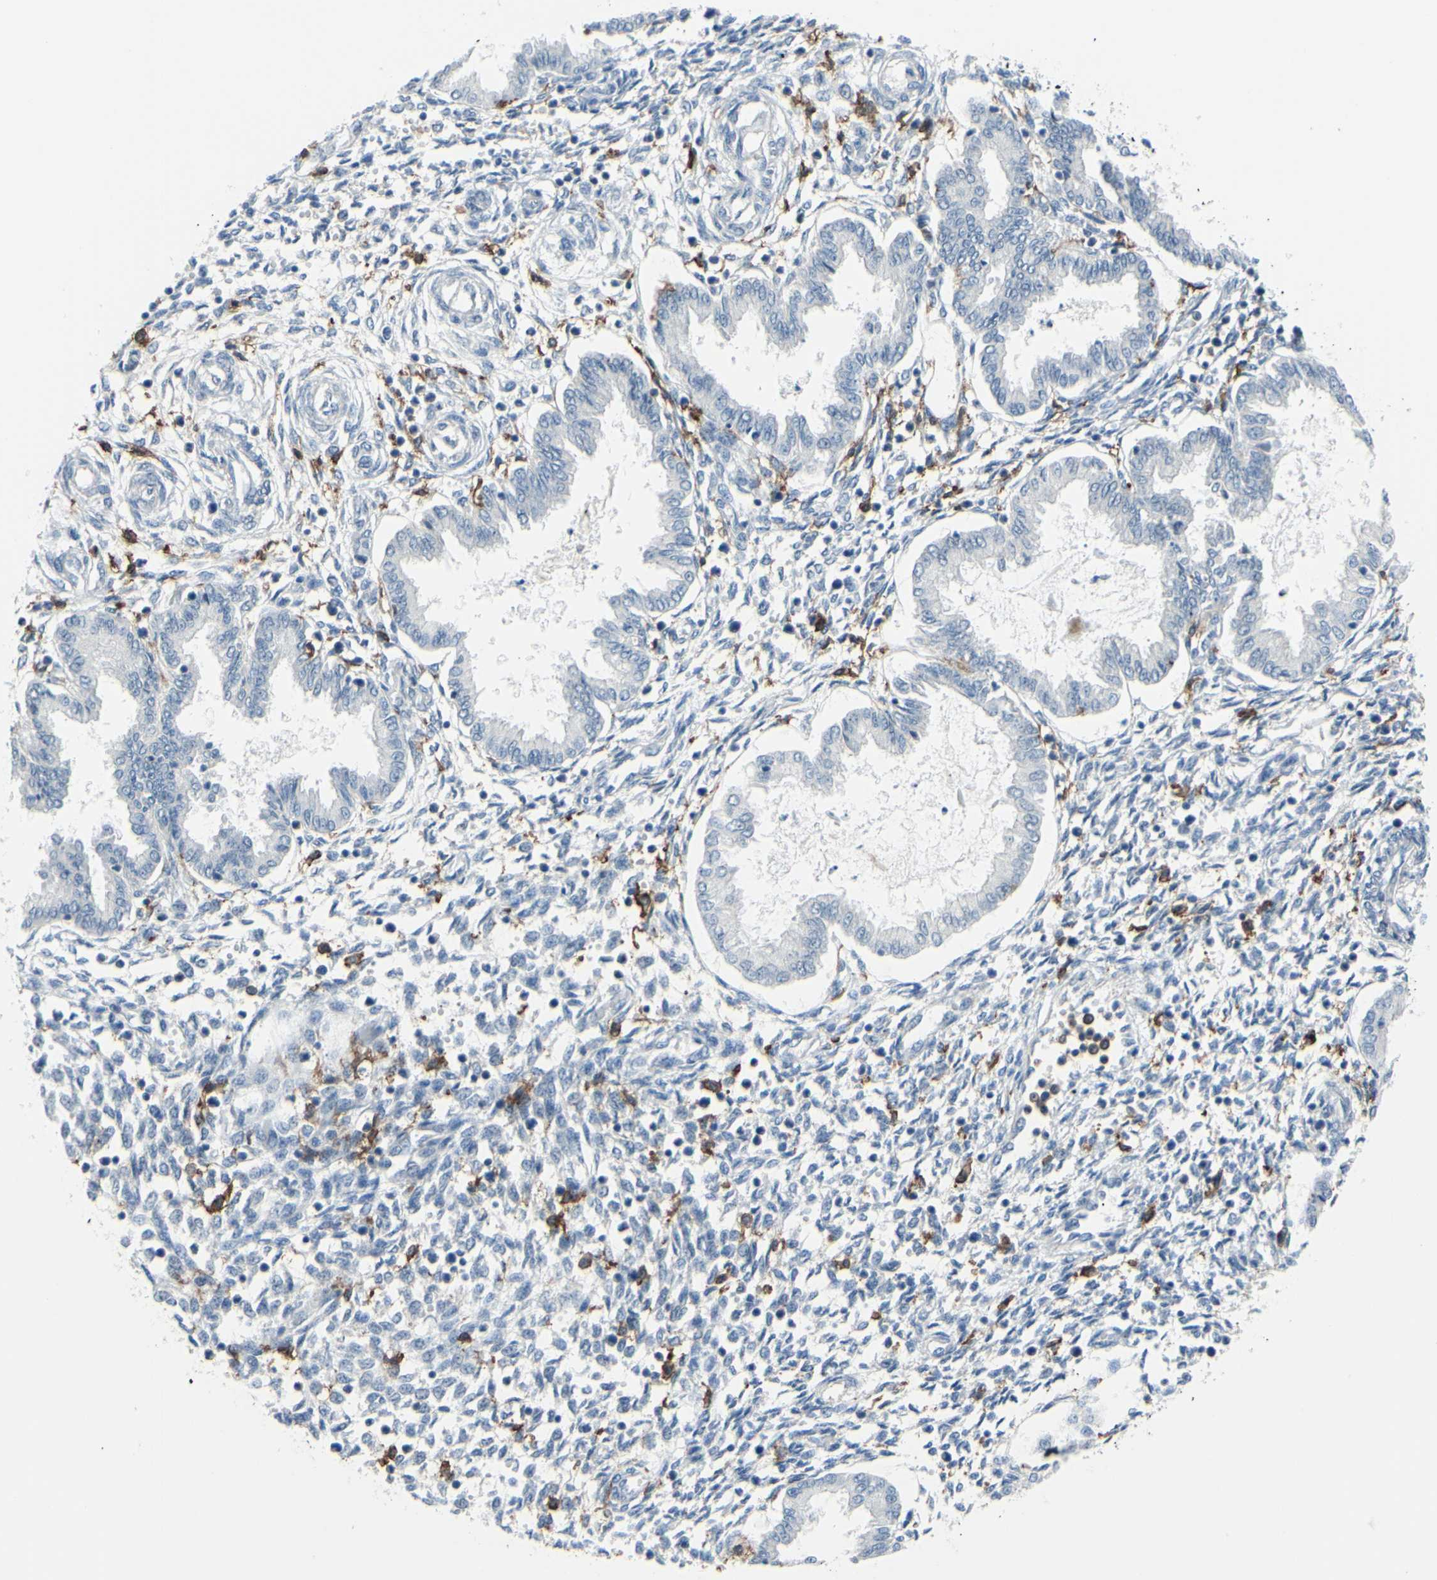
{"staining": {"intensity": "negative", "quantity": "none", "location": "none"}, "tissue": "endometrium", "cell_type": "Cells in endometrial stroma", "image_type": "normal", "snomed": [{"axis": "morphology", "description": "Normal tissue, NOS"}, {"axis": "topography", "description": "Endometrium"}], "caption": "This is an IHC histopathology image of benign human endometrium. There is no positivity in cells in endometrial stroma.", "gene": "FCGR2A", "patient": {"sex": "female", "age": 33}}